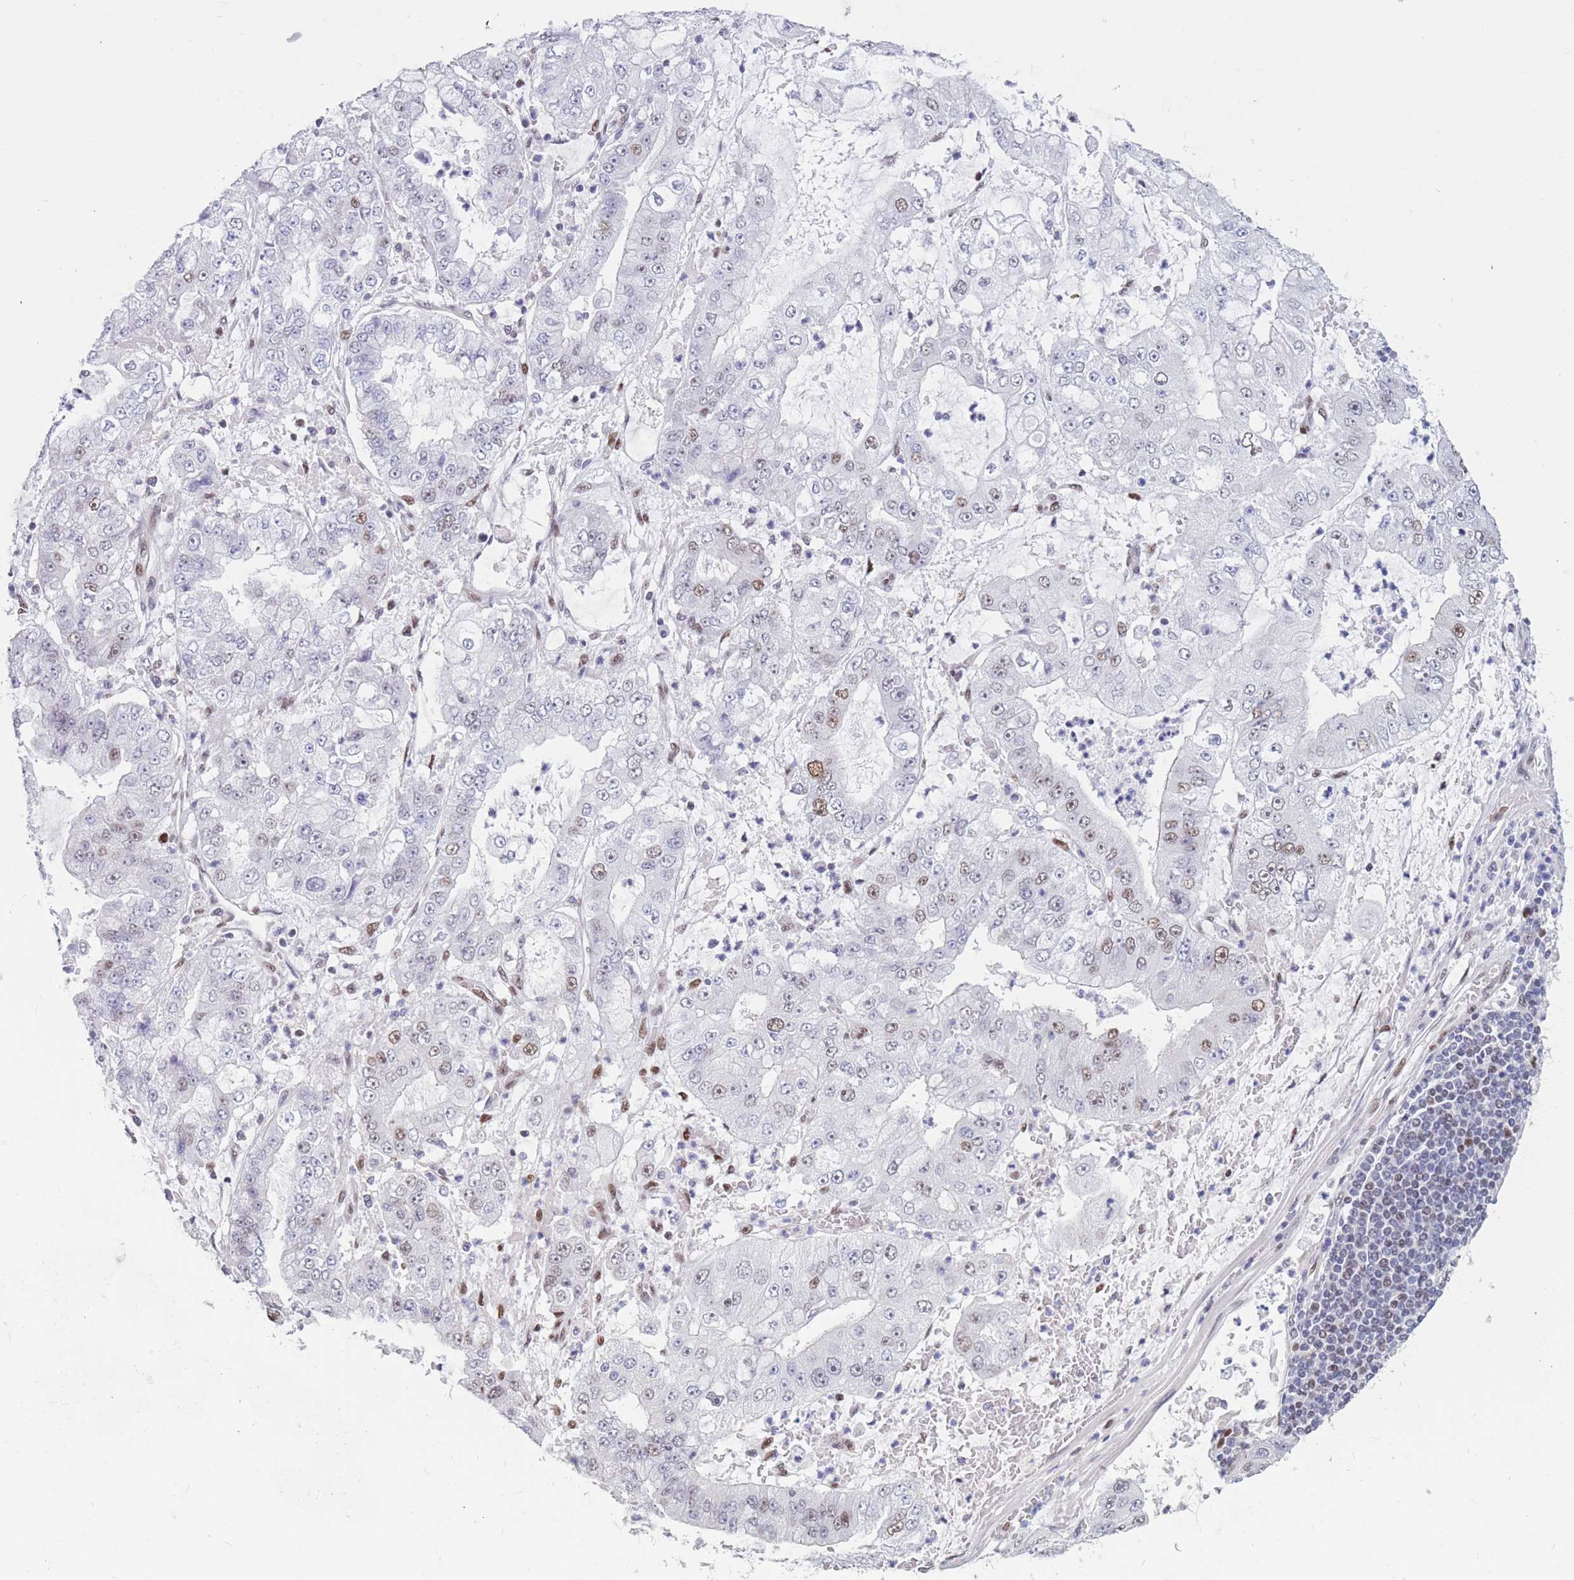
{"staining": {"intensity": "moderate", "quantity": "<25%", "location": "nuclear"}, "tissue": "stomach cancer", "cell_type": "Tumor cells", "image_type": "cancer", "snomed": [{"axis": "morphology", "description": "Adenocarcinoma, NOS"}, {"axis": "topography", "description": "Stomach"}], "caption": "Stomach cancer (adenocarcinoma) was stained to show a protein in brown. There is low levels of moderate nuclear expression in approximately <25% of tumor cells.", "gene": "NASP", "patient": {"sex": "male", "age": 76}}